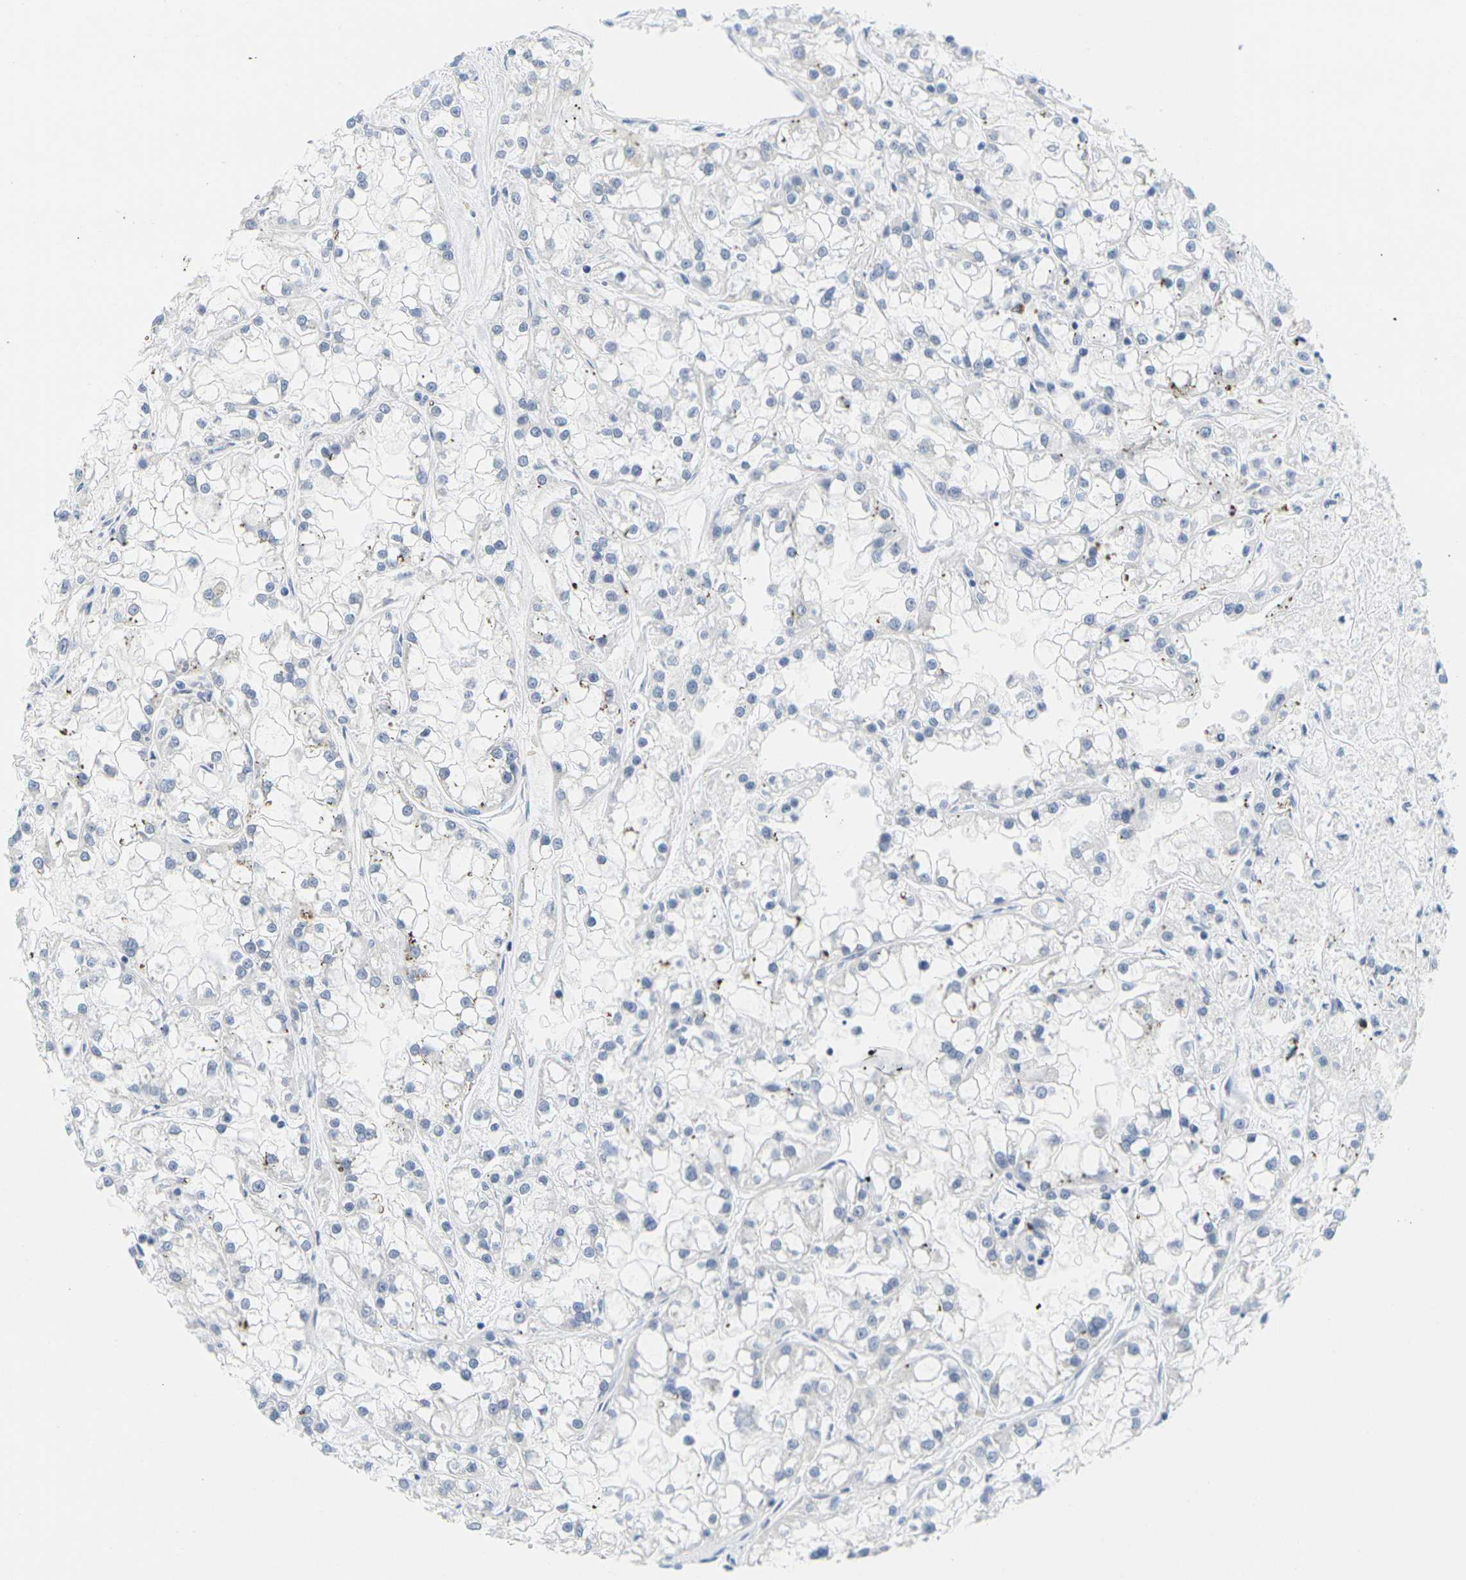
{"staining": {"intensity": "negative", "quantity": "none", "location": "none"}, "tissue": "renal cancer", "cell_type": "Tumor cells", "image_type": "cancer", "snomed": [{"axis": "morphology", "description": "Adenocarcinoma, NOS"}, {"axis": "topography", "description": "Kidney"}], "caption": "IHC micrograph of renal cancer (adenocarcinoma) stained for a protein (brown), which displays no positivity in tumor cells.", "gene": "HLA-DOB", "patient": {"sex": "female", "age": 52}}